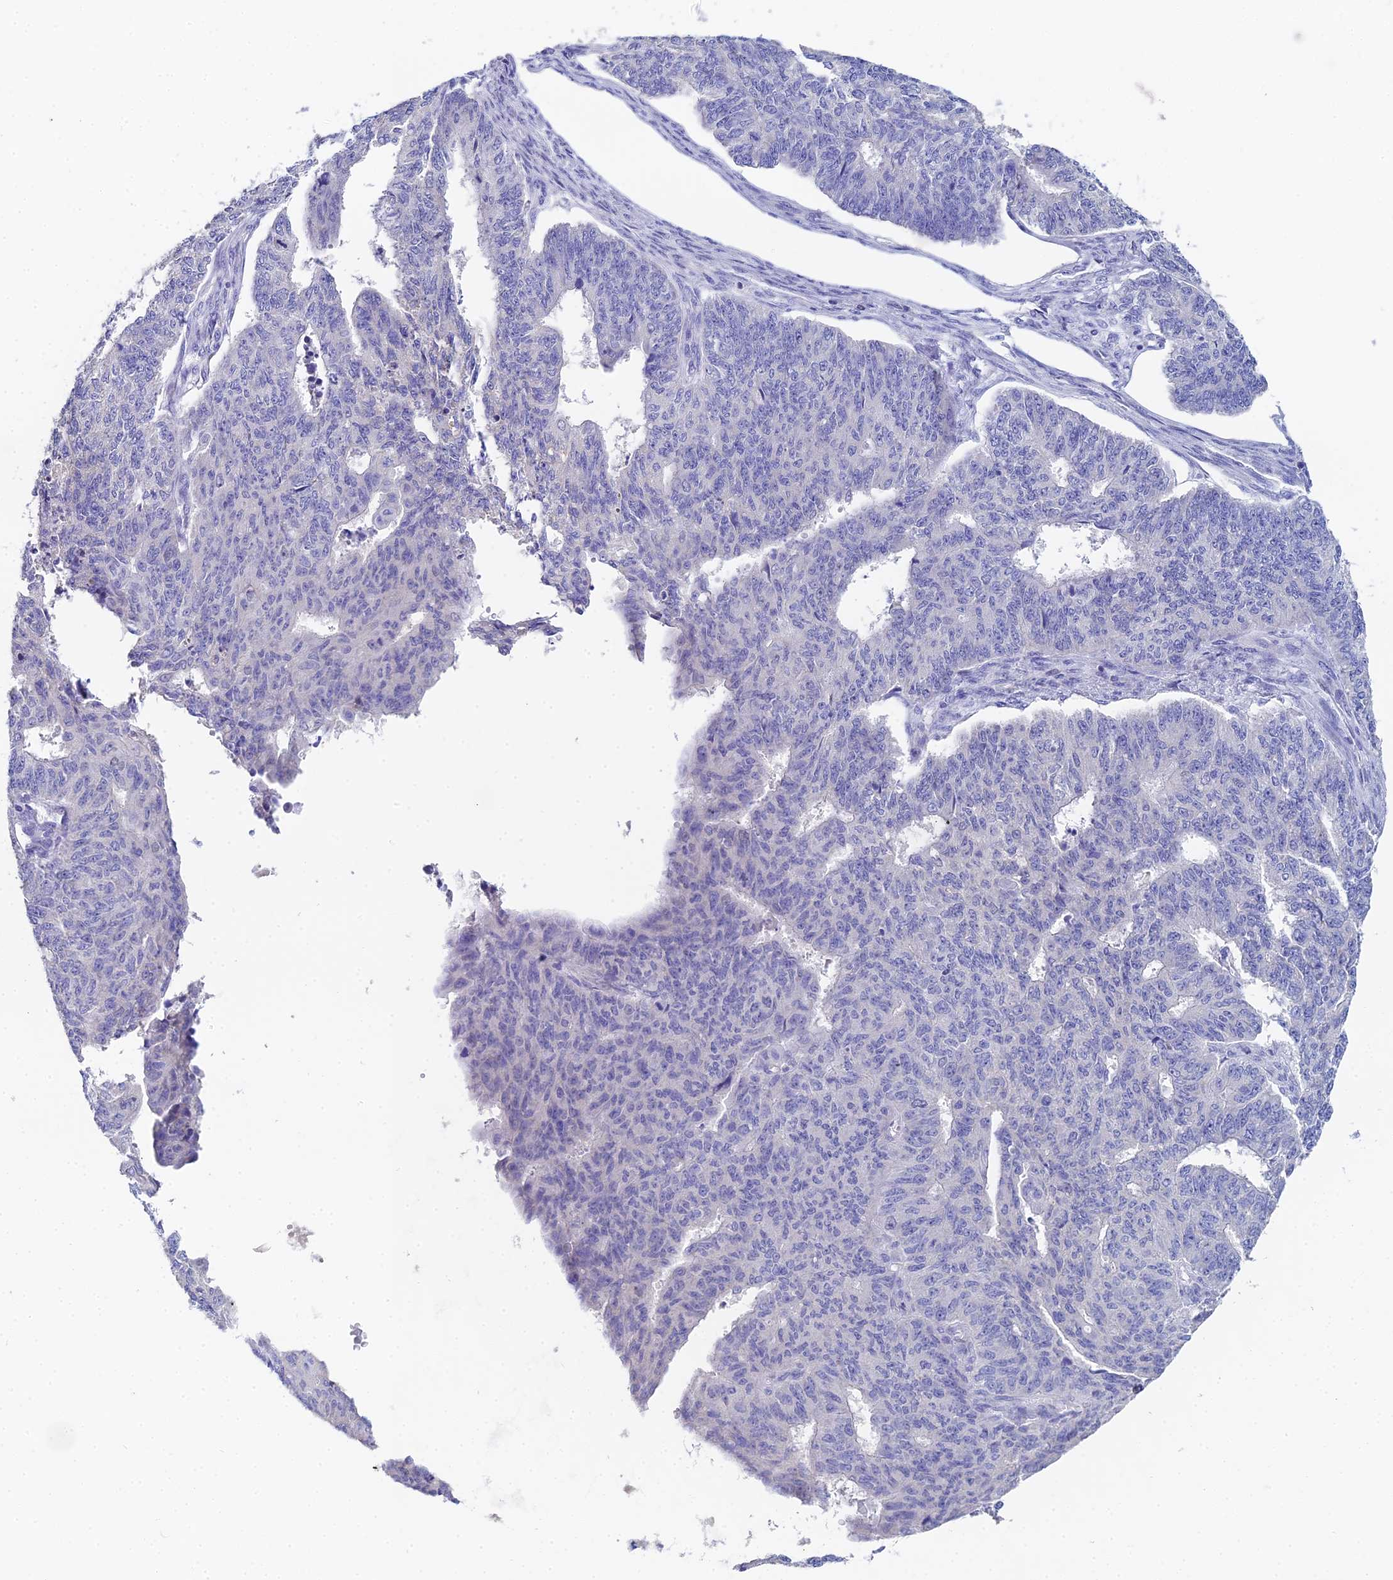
{"staining": {"intensity": "negative", "quantity": "none", "location": "none"}, "tissue": "endometrial cancer", "cell_type": "Tumor cells", "image_type": "cancer", "snomed": [{"axis": "morphology", "description": "Adenocarcinoma, NOS"}, {"axis": "topography", "description": "Endometrium"}], "caption": "This is an immunohistochemistry photomicrograph of endometrial adenocarcinoma. There is no staining in tumor cells.", "gene": "OCM", "patient": {"sex": "female", "age": 32}}